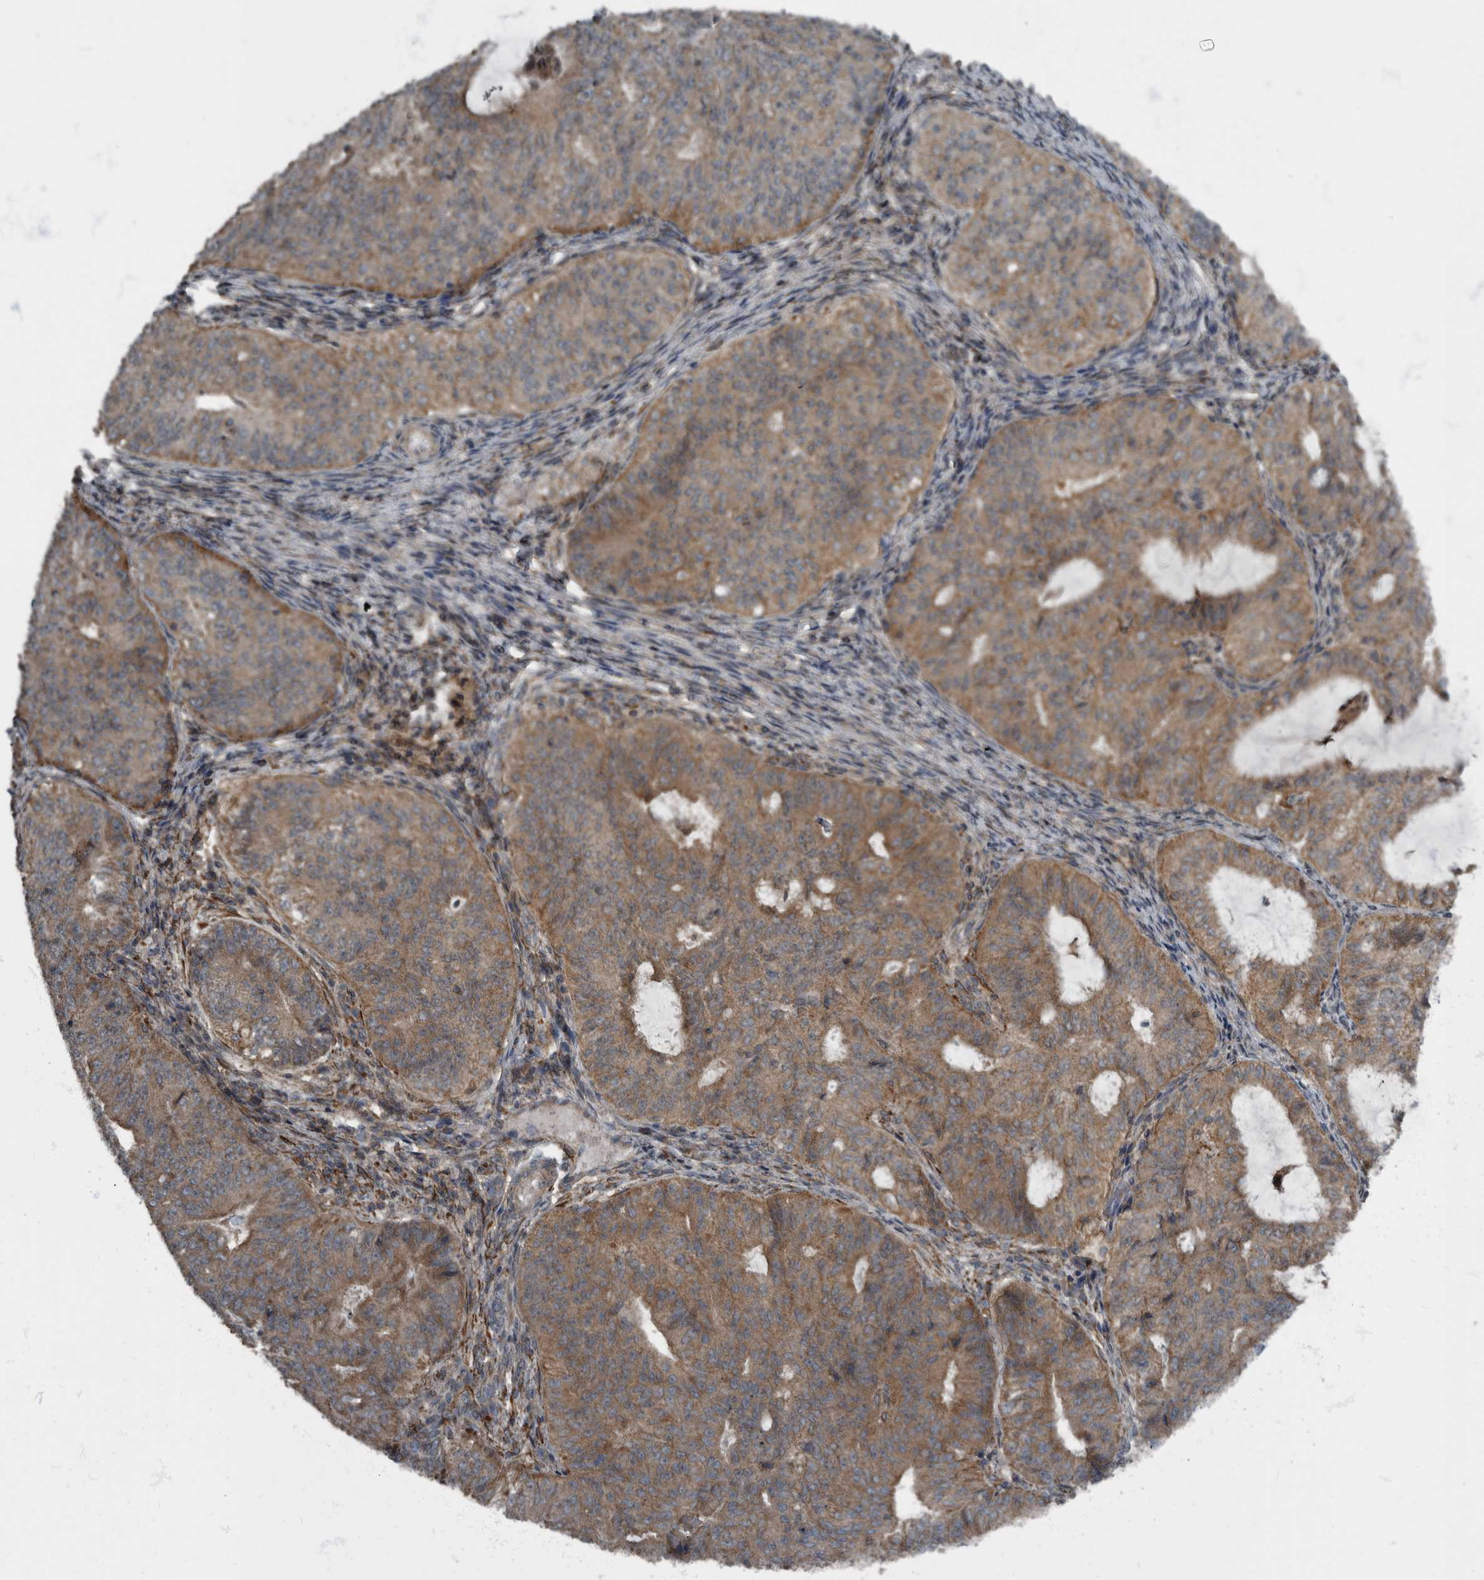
{"staining": {"intensity": "moderate", "quantity": ">75%", "location": "cytoplasmic/membranous"}, "tissue": "endometrial cancer", "cell_type": "Tumor cells", "image_type": "cancer", "snomed": [{"axis": "morphology", "description": "Adenocarcinoma, NOS"}, {"axis": "topography", "description": "Endometrium"}], "caption": "Immunohistochemical staining of human endometrial cancer (adenocarcinoma) displays medium levels of moderate cytoplasmic/membranous positivity in about >75% of tumor cells. (DAB = brown stain, brightfield microscopy at high magnification).", "gene": "RABGGTB", "patient": {"sex": "female", "age": 32}}